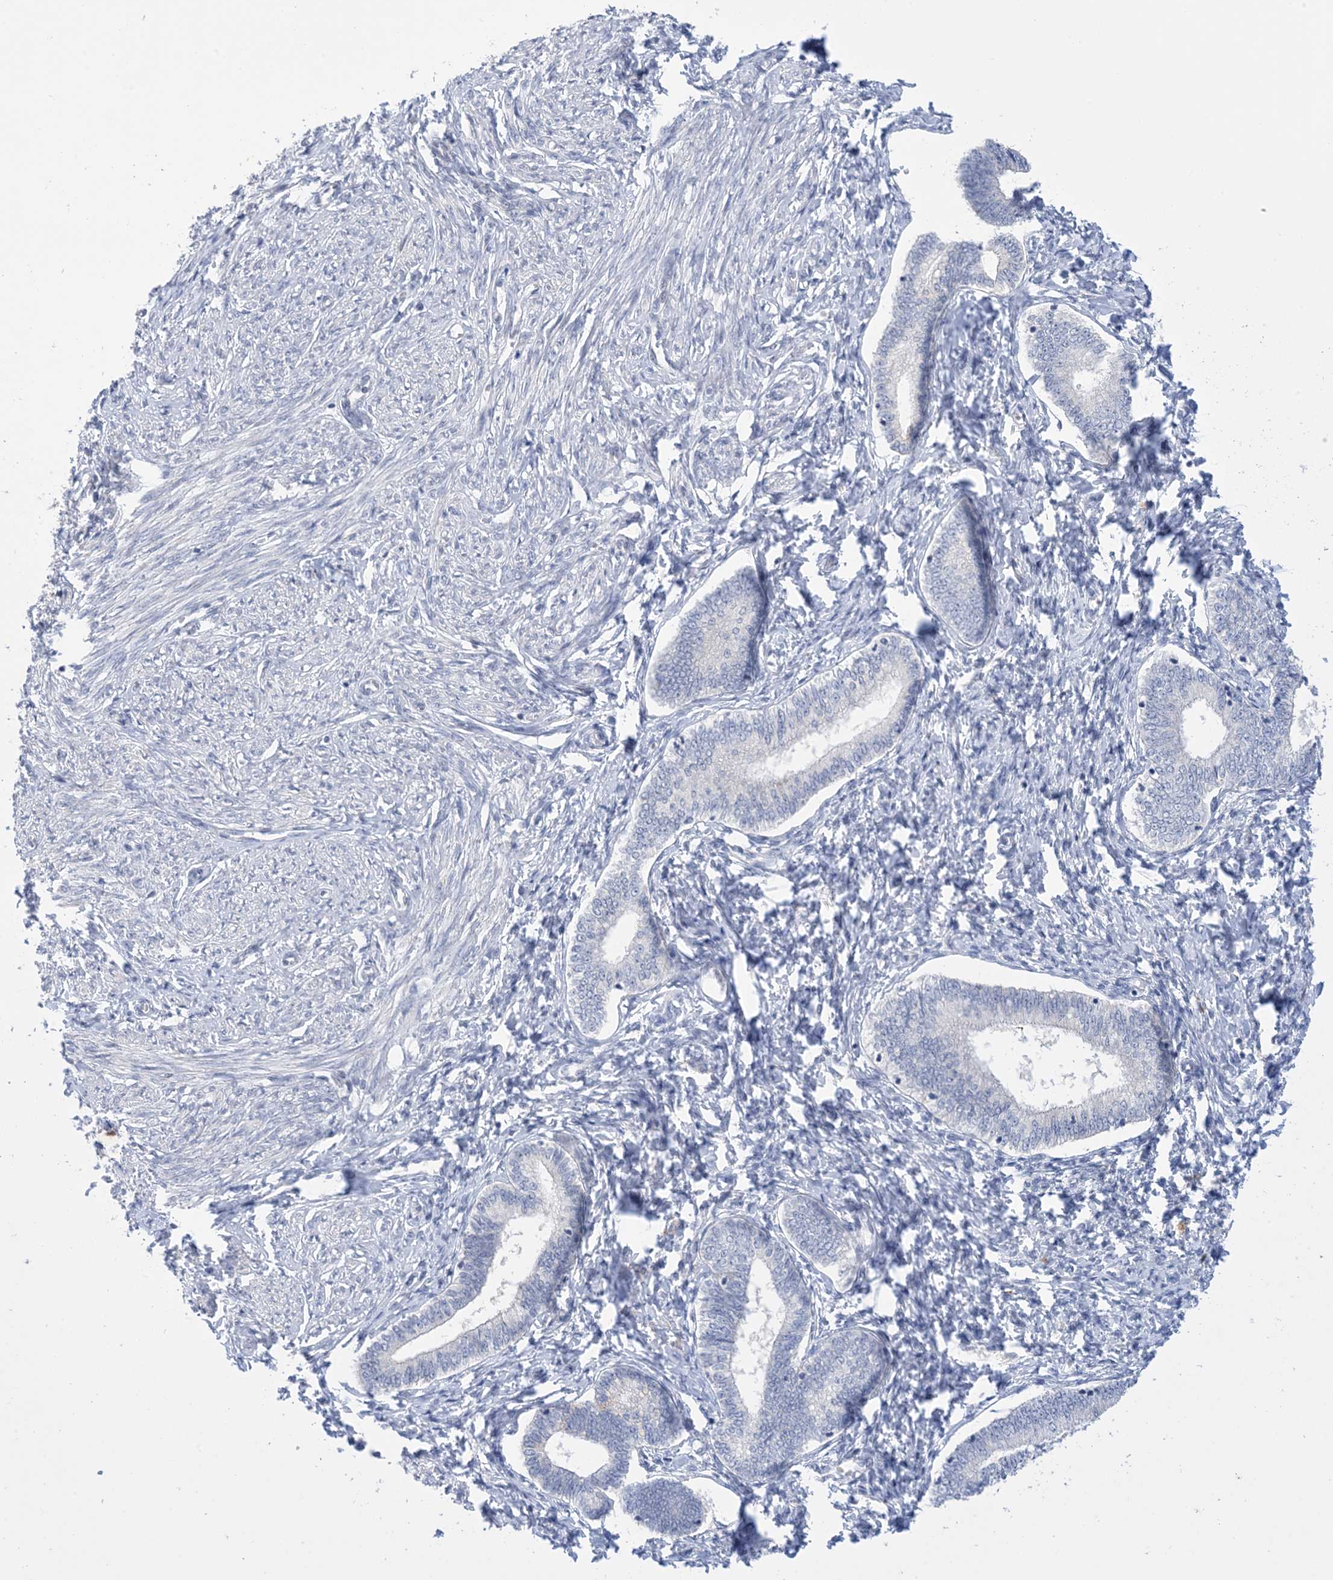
{"staining": {"intensity": "negative", "quantity": "none", "location": "none"}, "tissue": "endometrium", "cell_type": "Cells in endometrial stroma", "image_type": "normal", "snomed": [{"axis": "morphology", "description": "Normal tissue, NOS"}, {"axis": "topography", "description": "Endometrium"}], "caption": "A high-resolution photomicrograph shows IHC staining of benign endometrium, which displays no significant expression in cells in endometrial stroma.", "gene": "TTYH1", "patient": {"sex": "female", "age": 72}}